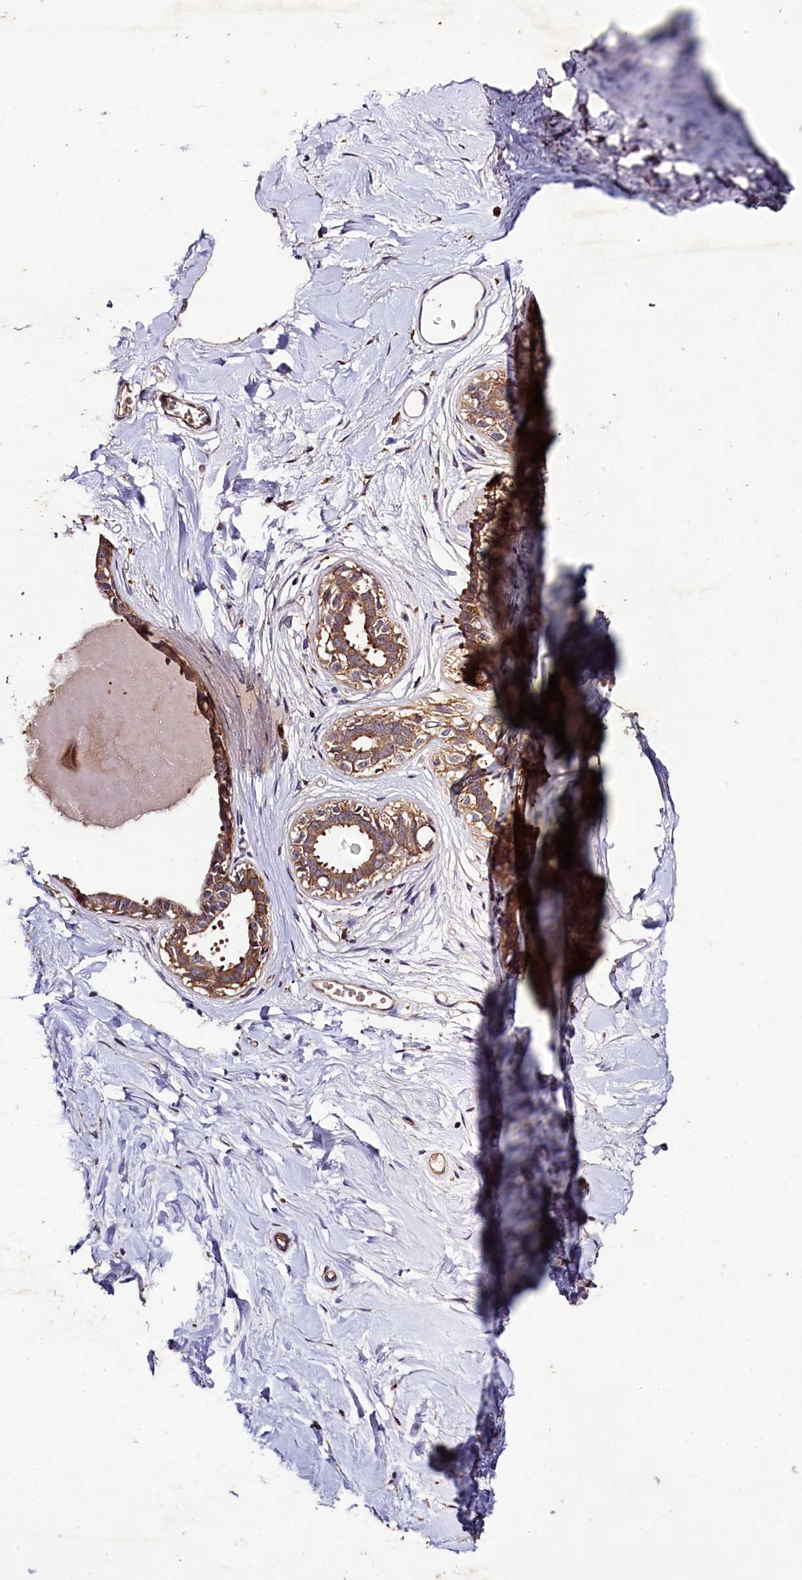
{"staining": {"intensity": "negative", "quantity": "none", "location": "none"}, "tissue": "breast", "cell_type": "Adipocytes", "image_type": "normal", "snomed": [{"axis": "morphology", "description": "Normal tissue, NOS"}, {"axis": "topography", "description": "Breast"}], "caption": "IHC micrograph of benign breast: human breast stained with DAB shows no significant protein staining in adipocytes. (DAB immunohistochemistry, high magnification).", "gene": "PLXNB1", "patient": {"sex": "female", "age": 45}}